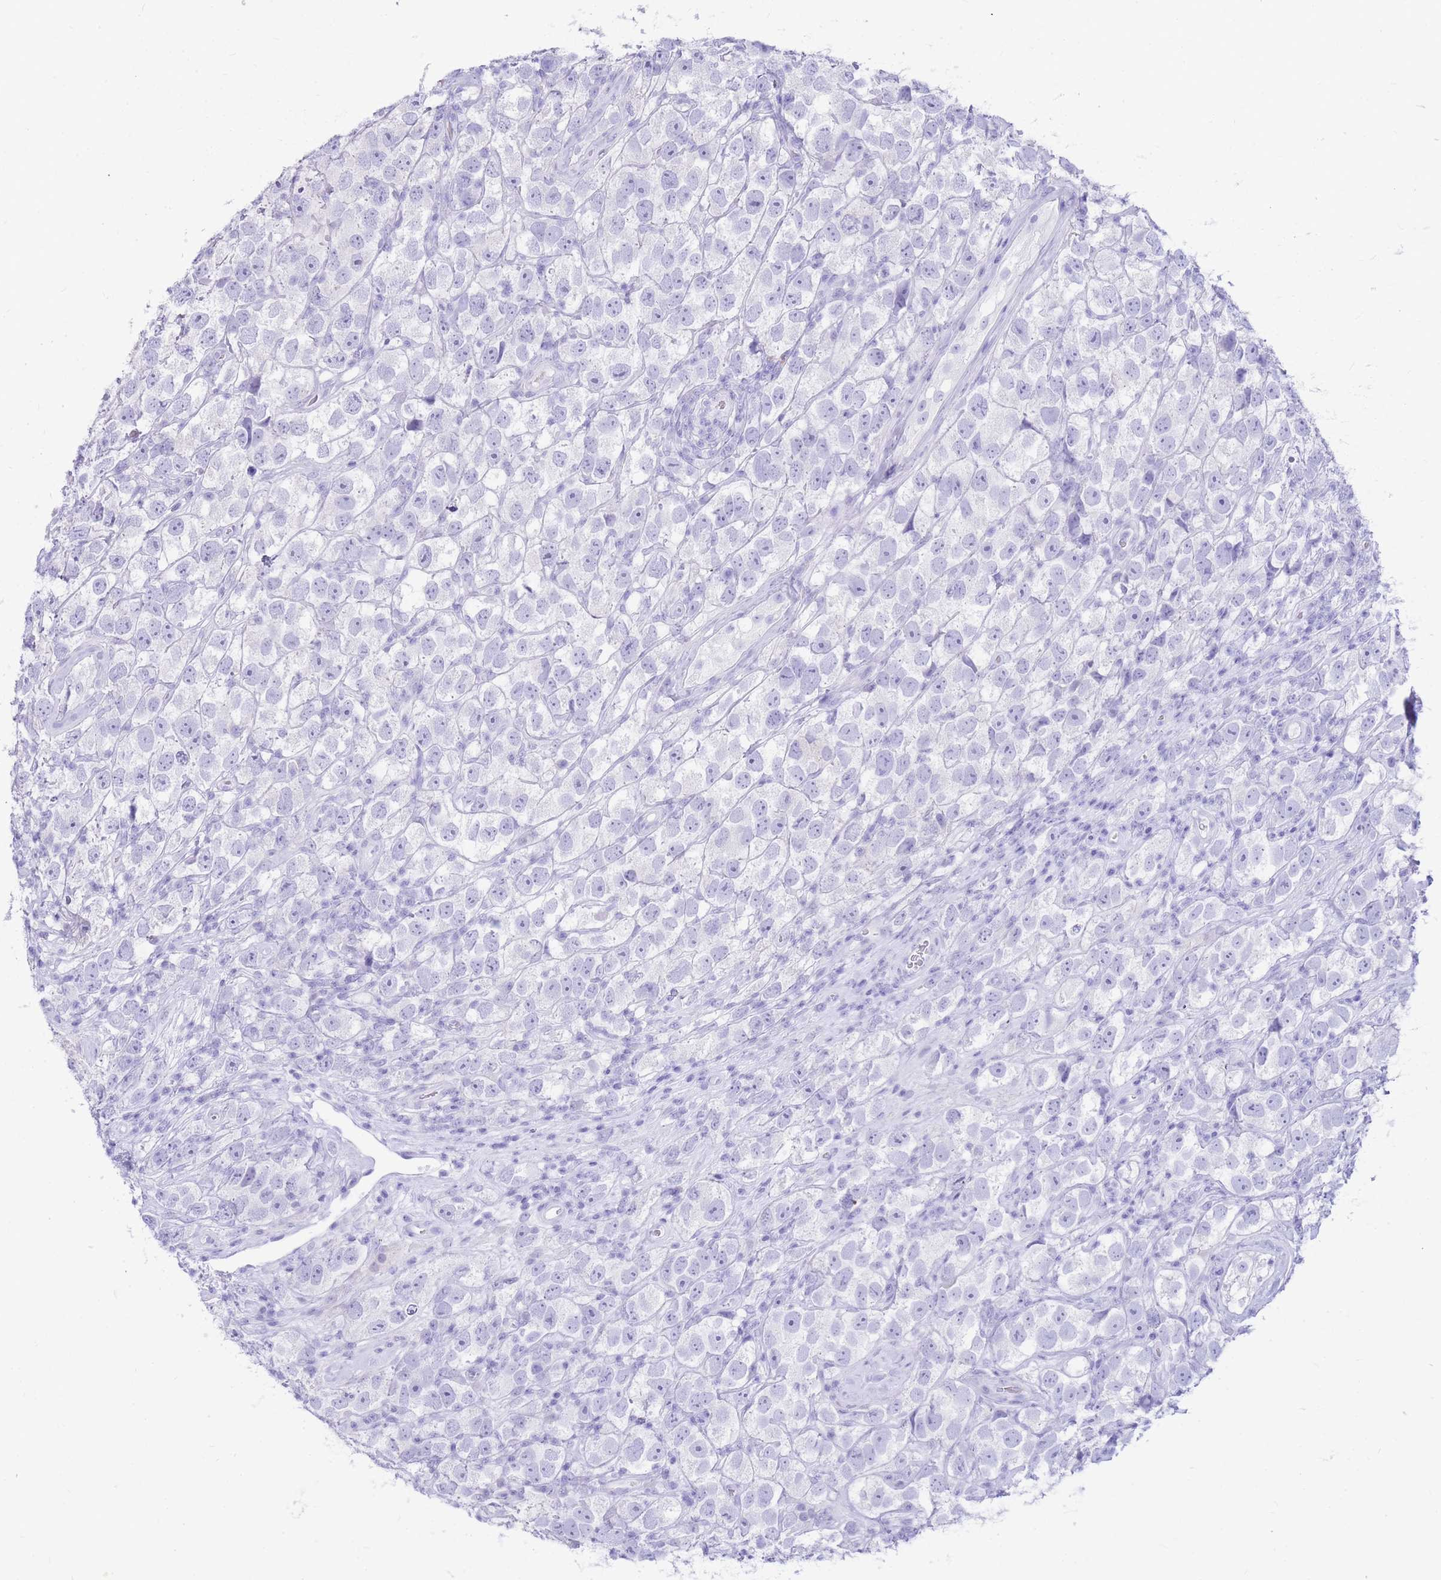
{"staining": {"intensity": "negative", "quantity": "none", "location": "none"}, "tissue": "testis cancer", "cell_type": "Tumor cells", "image_type": "cancer", "snomed": [{"axis": "morphology", "description": "Seminoma, NOS"}, {"axis": "topography", "description": "Testis"}], "caption": "Tumor cells are negative for brown protein staining in seminoma (testis).", "gene": "HERC1", "patient": {"sex": "male", "age": 26}}